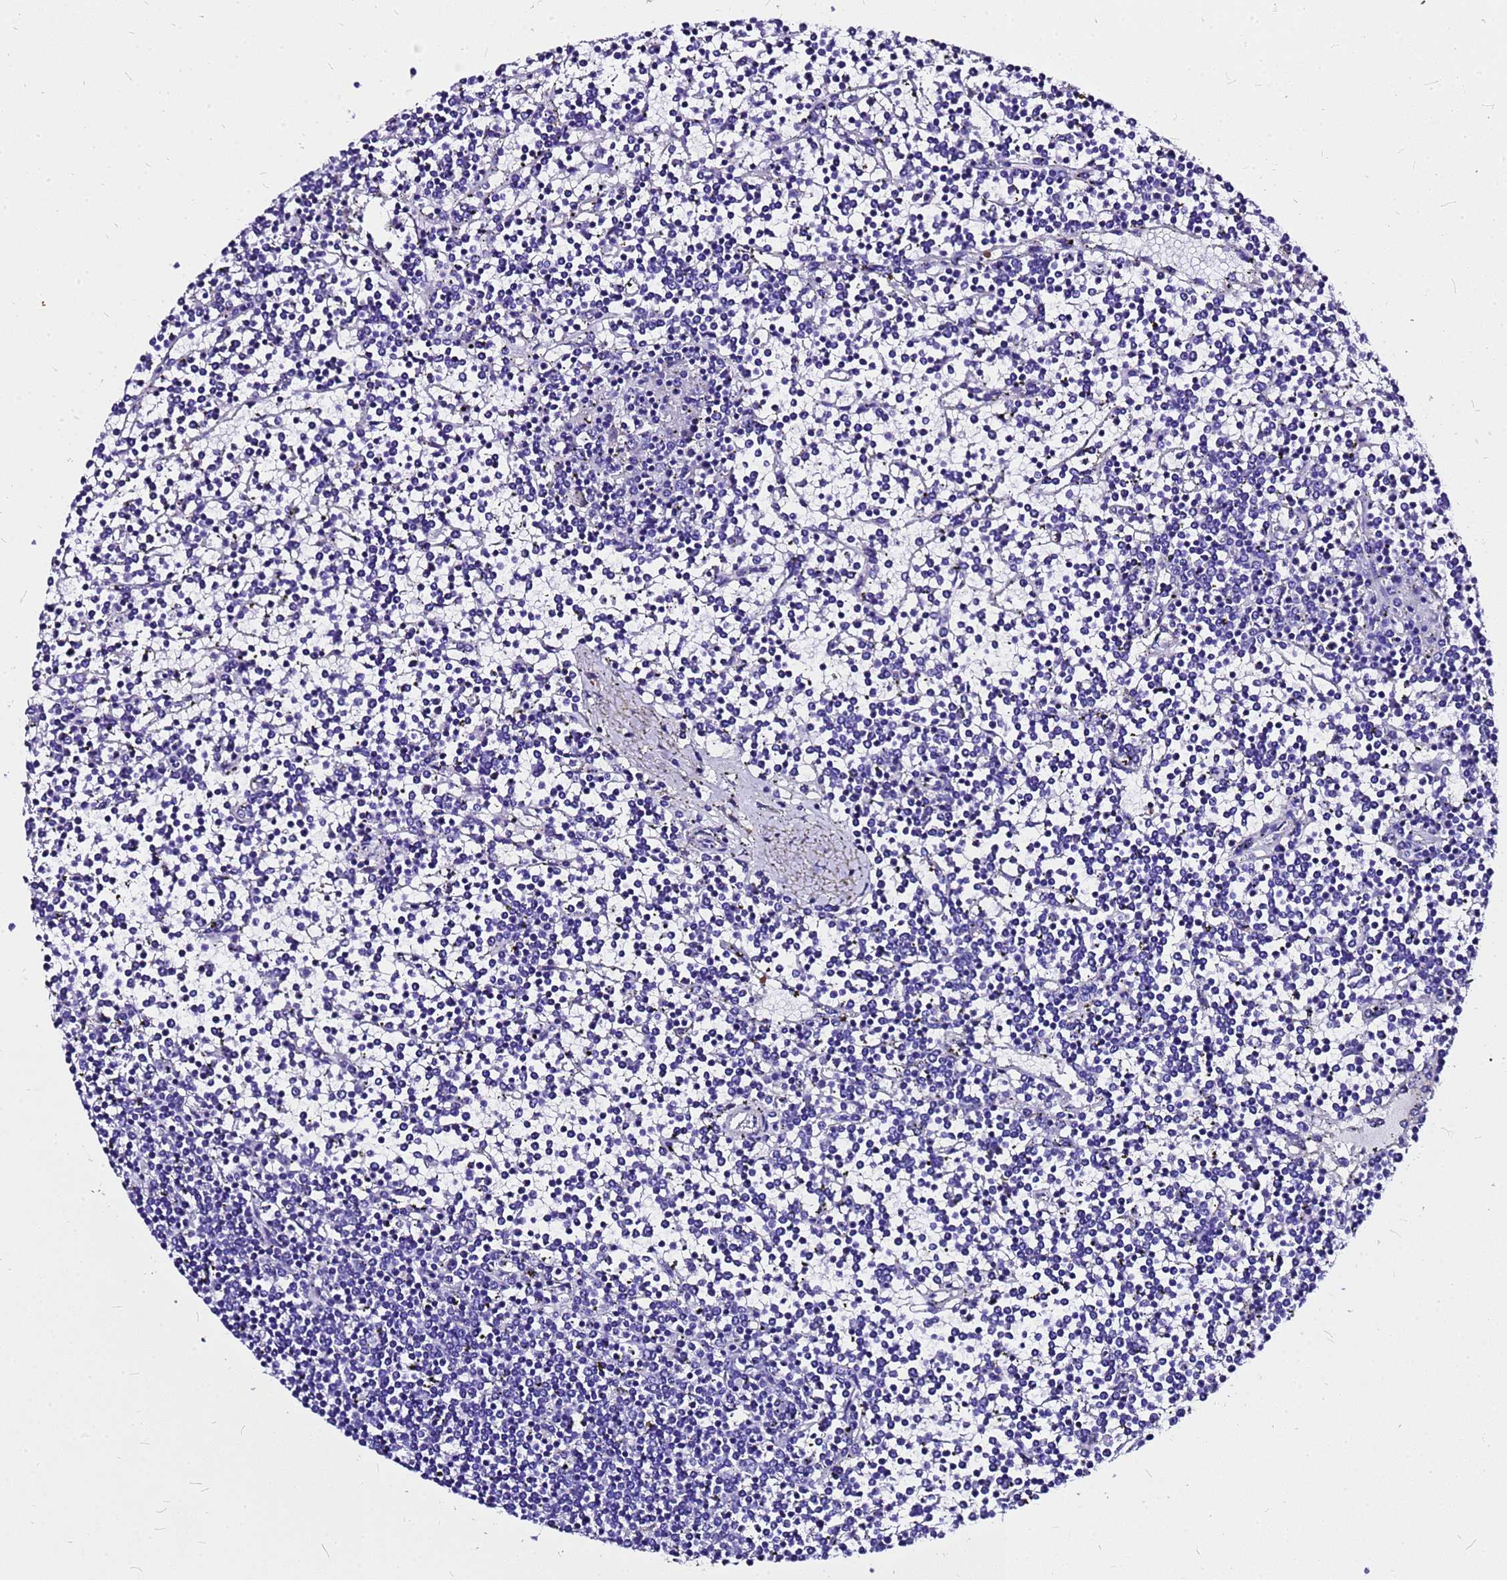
{"staining": {"intensity": "negative", "quantity": "none", "location": "none"}, "tissue": "lymphoma", "cell_type": "Tumor cells", "image_type": "cancer", "snomed": [{"axis": "morphology", "description": "Malignant lymphoma, non-Hodgkin's type, Low grade"}, {"axis": "topography", "description": "Spleen"}], "caption": "A high-resolution histopathology image shows immunohistochemistry (IHC) staining of lymphoma, which demonstrates no significant staining in tumor cells.", "gene": "HERC4", "patient": {"sex": "female", "age": 19}}